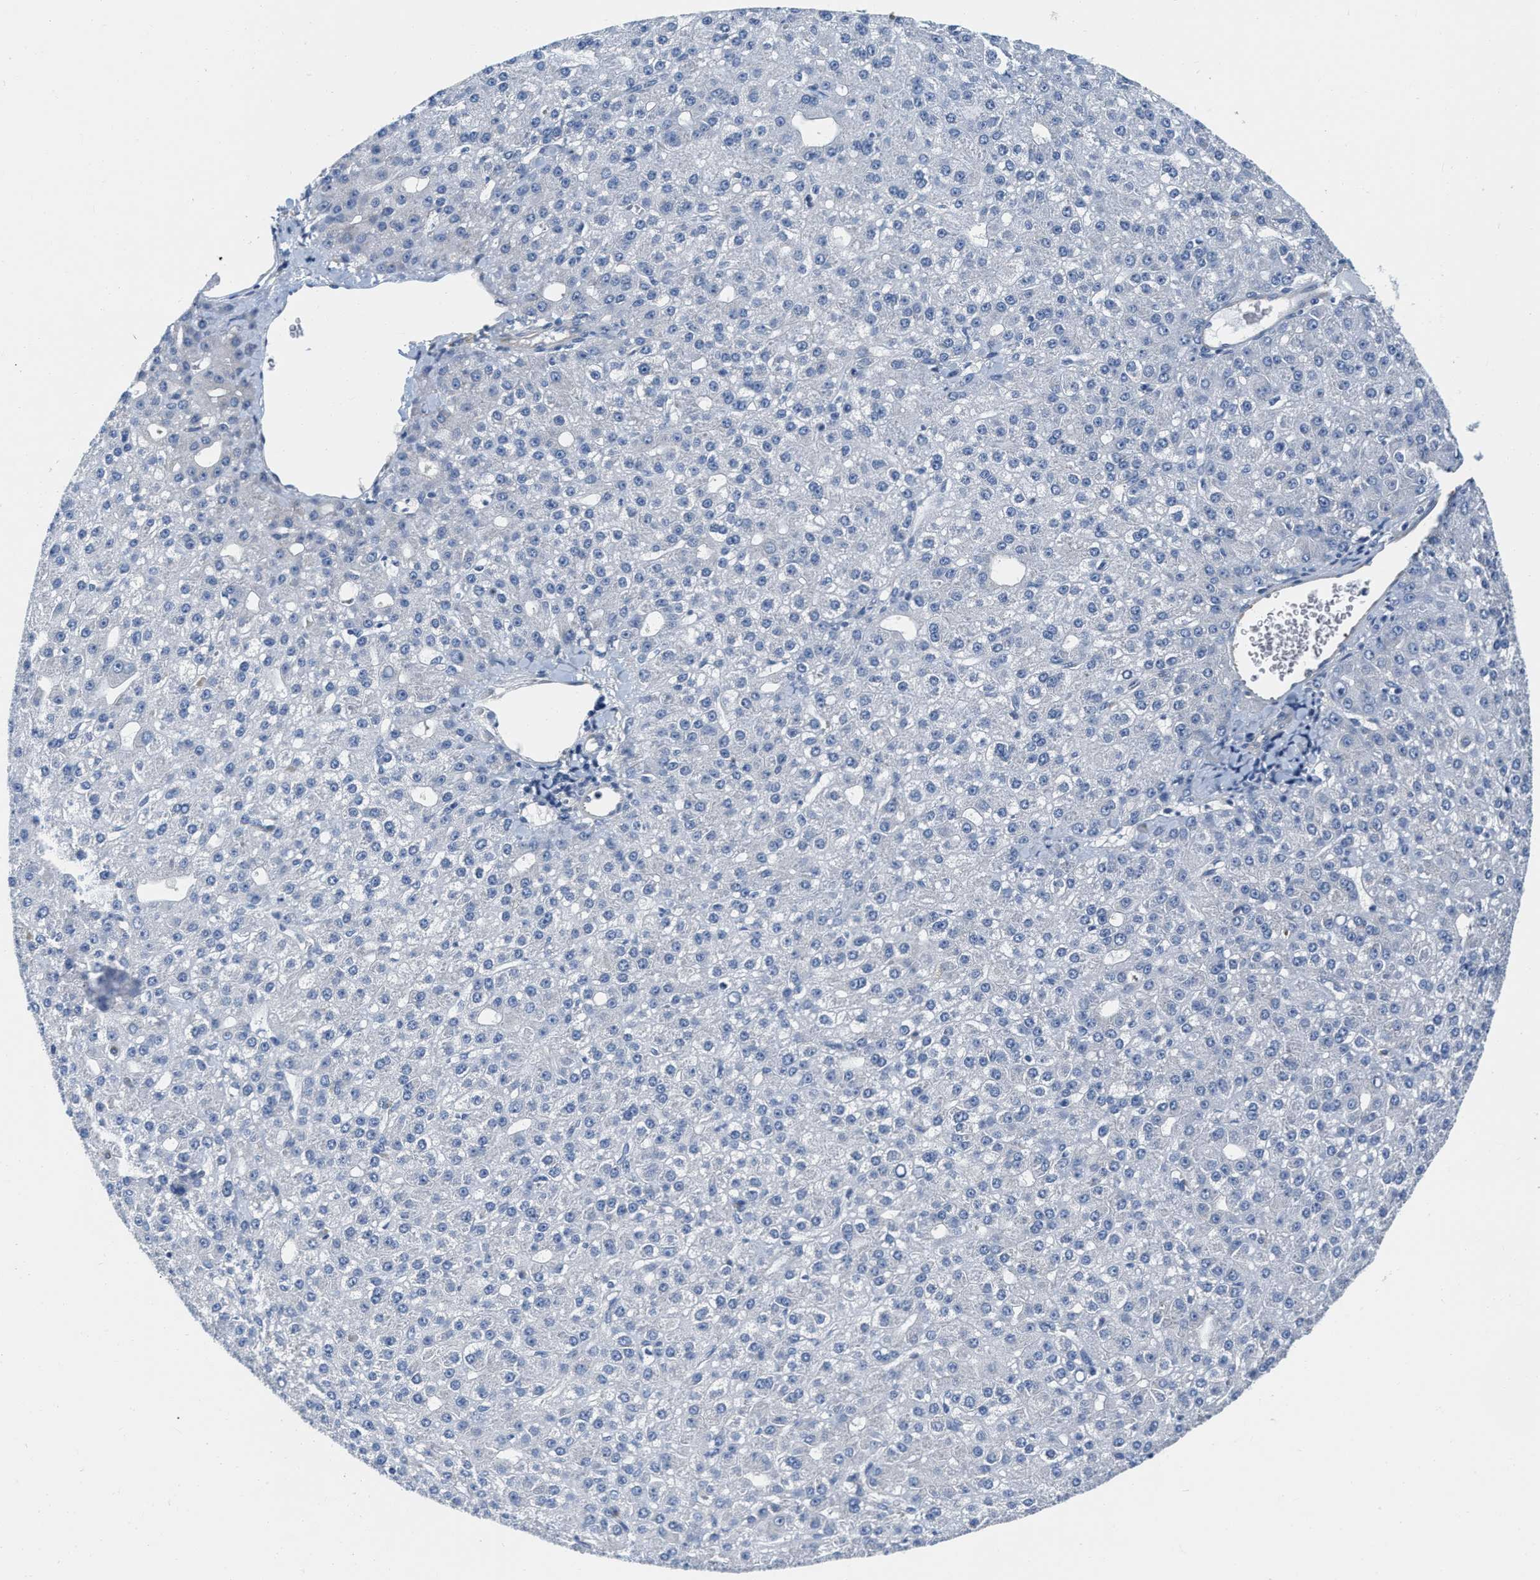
{"staining": {"intensity": "negative", "quantity": "none", "location": "none"}, "tissue": "liver cancer", "cell_type": "Tumor cells", "image_type": "cancer", "snomed": [{"axis": "morphology", "description": "Carcinoma, Hepatocellular, NOS"}, {"axis": "topography", "description": "Liver"}], "caption": "An image of human hepatocellular carcinoma (liver) is negative for staining in tumor cells.", "gene": "EIF2AK2", "patient": {"sex": "male", "age": 67}}